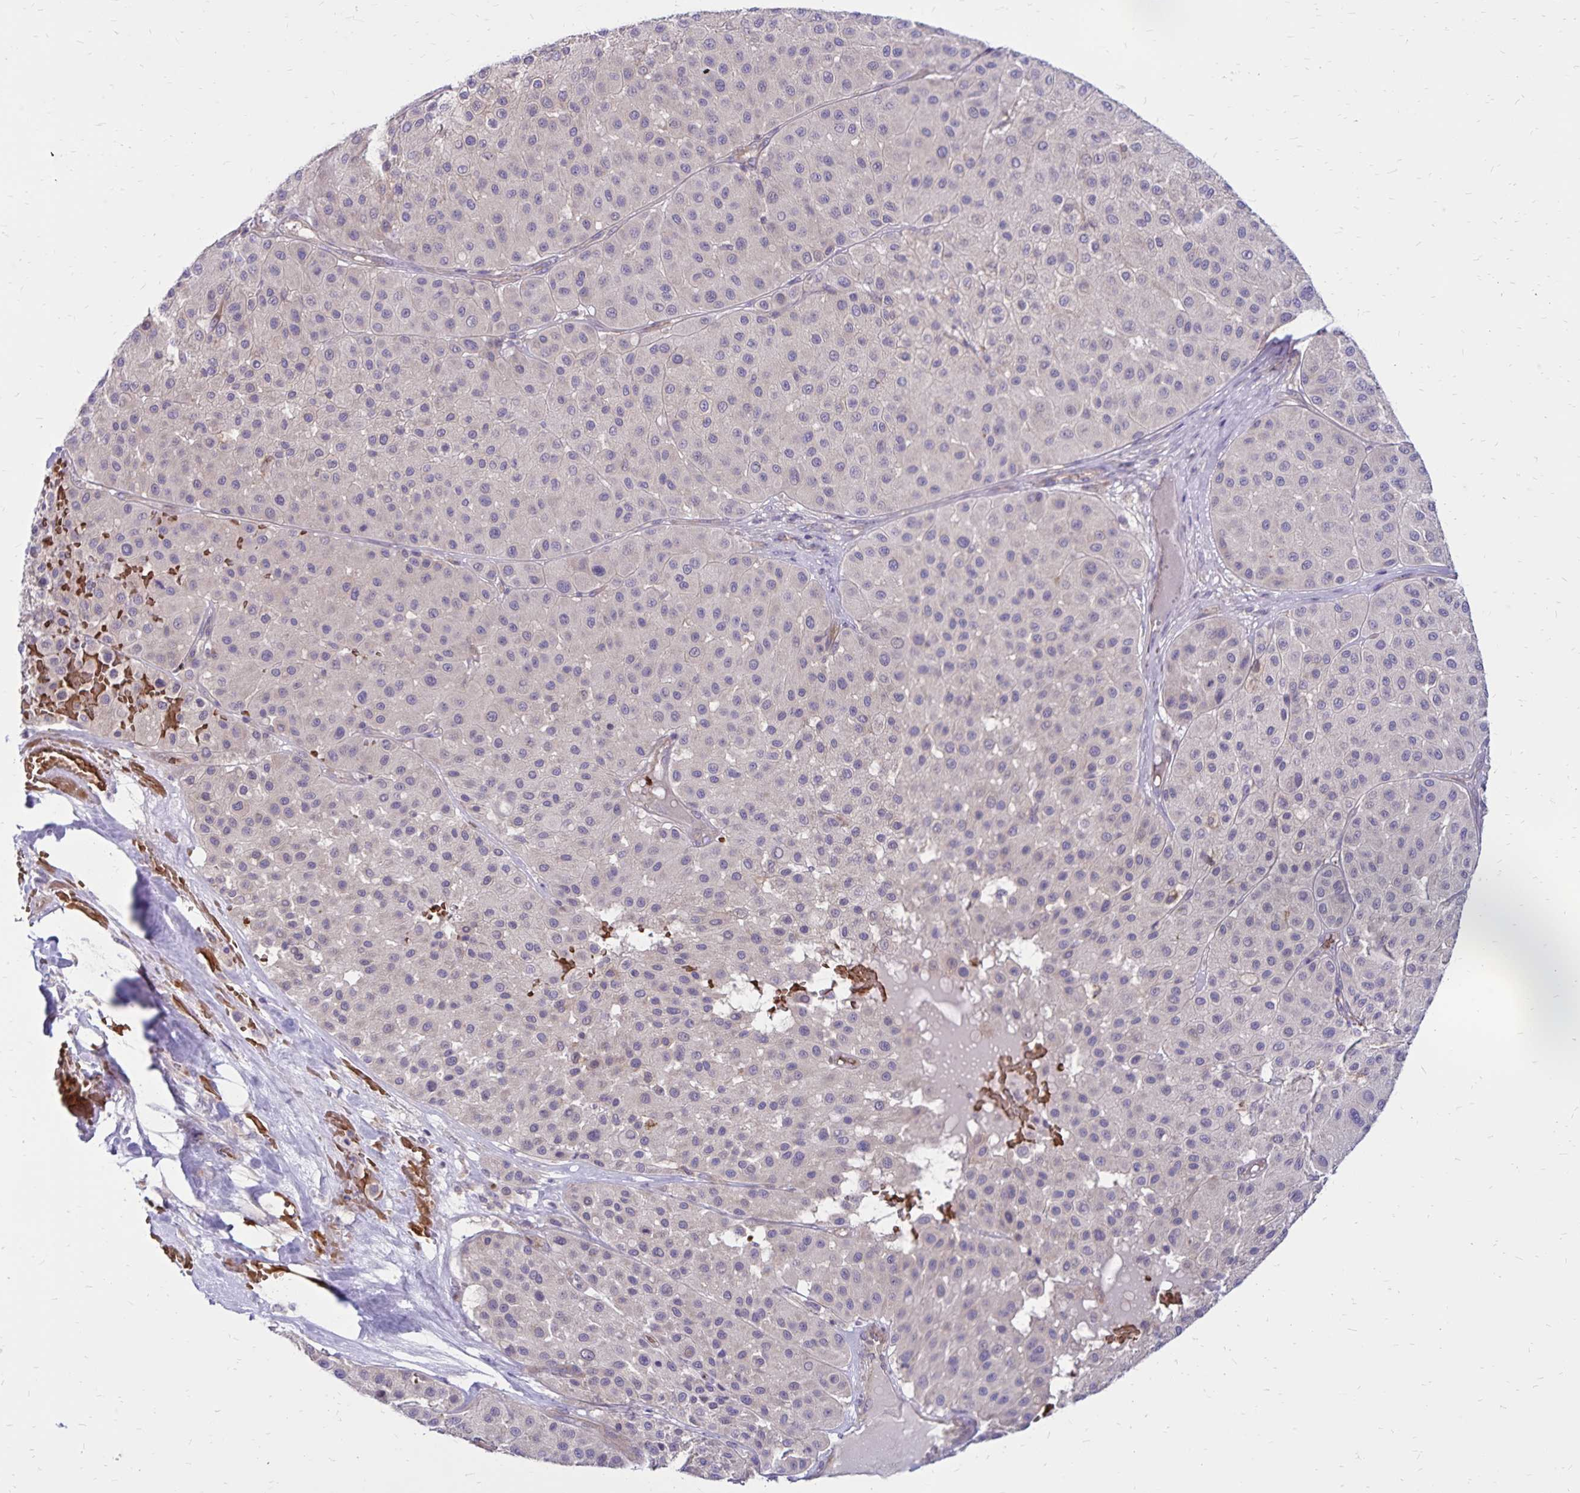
{"staining": {"intensity": "negative", "quantity": "none", "location": "none"}, "tissue": "melanoma", "cell_type": "Tumor cells", "image_type": "cancer", "snomed": [{"axis": "morphology", "description": "Malignant melanoma, Metastatic site"}, {"axis": "topography", "description": "Smooth muscle"}], "caption": "Human malignant melanoma (metastatic site) stained for a protein using immunohistochemistry displays no expression in tumor cells.", "gene": "FSD1", "patient": {"sex": "male", "age": 41}}